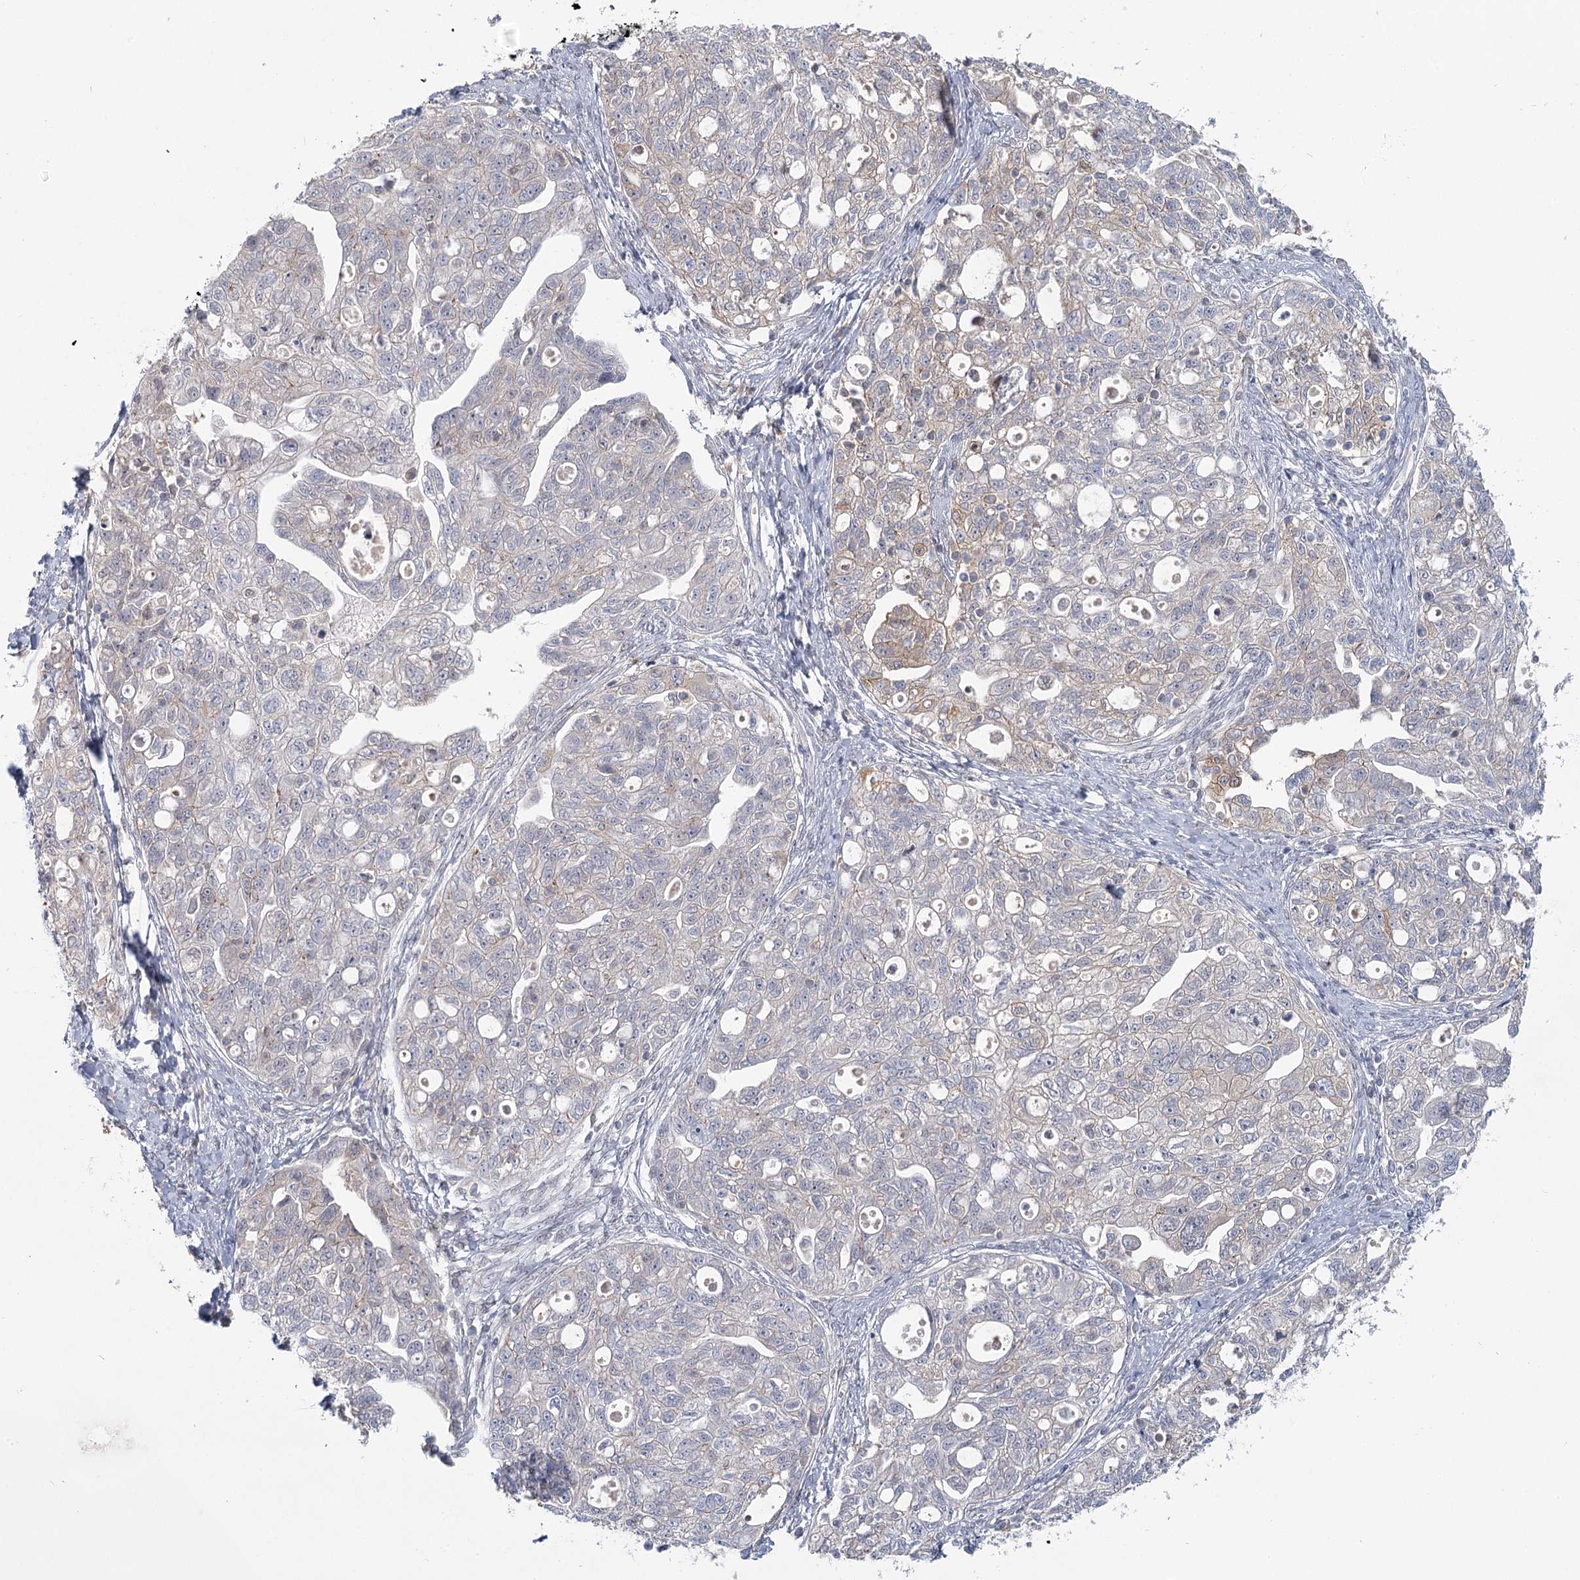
{"staining": {"intensity": "moderate", "quantity": "<25%", "location": "cytoplasmic/membranous"}, "tissue": "ovarian cancer", "cell_type": "Tumor cells", "image_type": "cancer", "snomed": [{"axis": "morphology", "description": "Carcinoma, NOS"}, {"axis": "morphology", "description": "Cystadenocarcinoma, serous, NOS"}, {"axis": "topography", "description": "Ovary"}], "caption": "Tumor cells show low levels of moderate cytoplasmic/membranous expression in approximately <25% of cells in ovarian serous cystadenocarcinoma. (DAB IHC with brightfield microscopy, high magnification).", "gene": "USP11", "patient": {"sex": "female", "age": 69}}